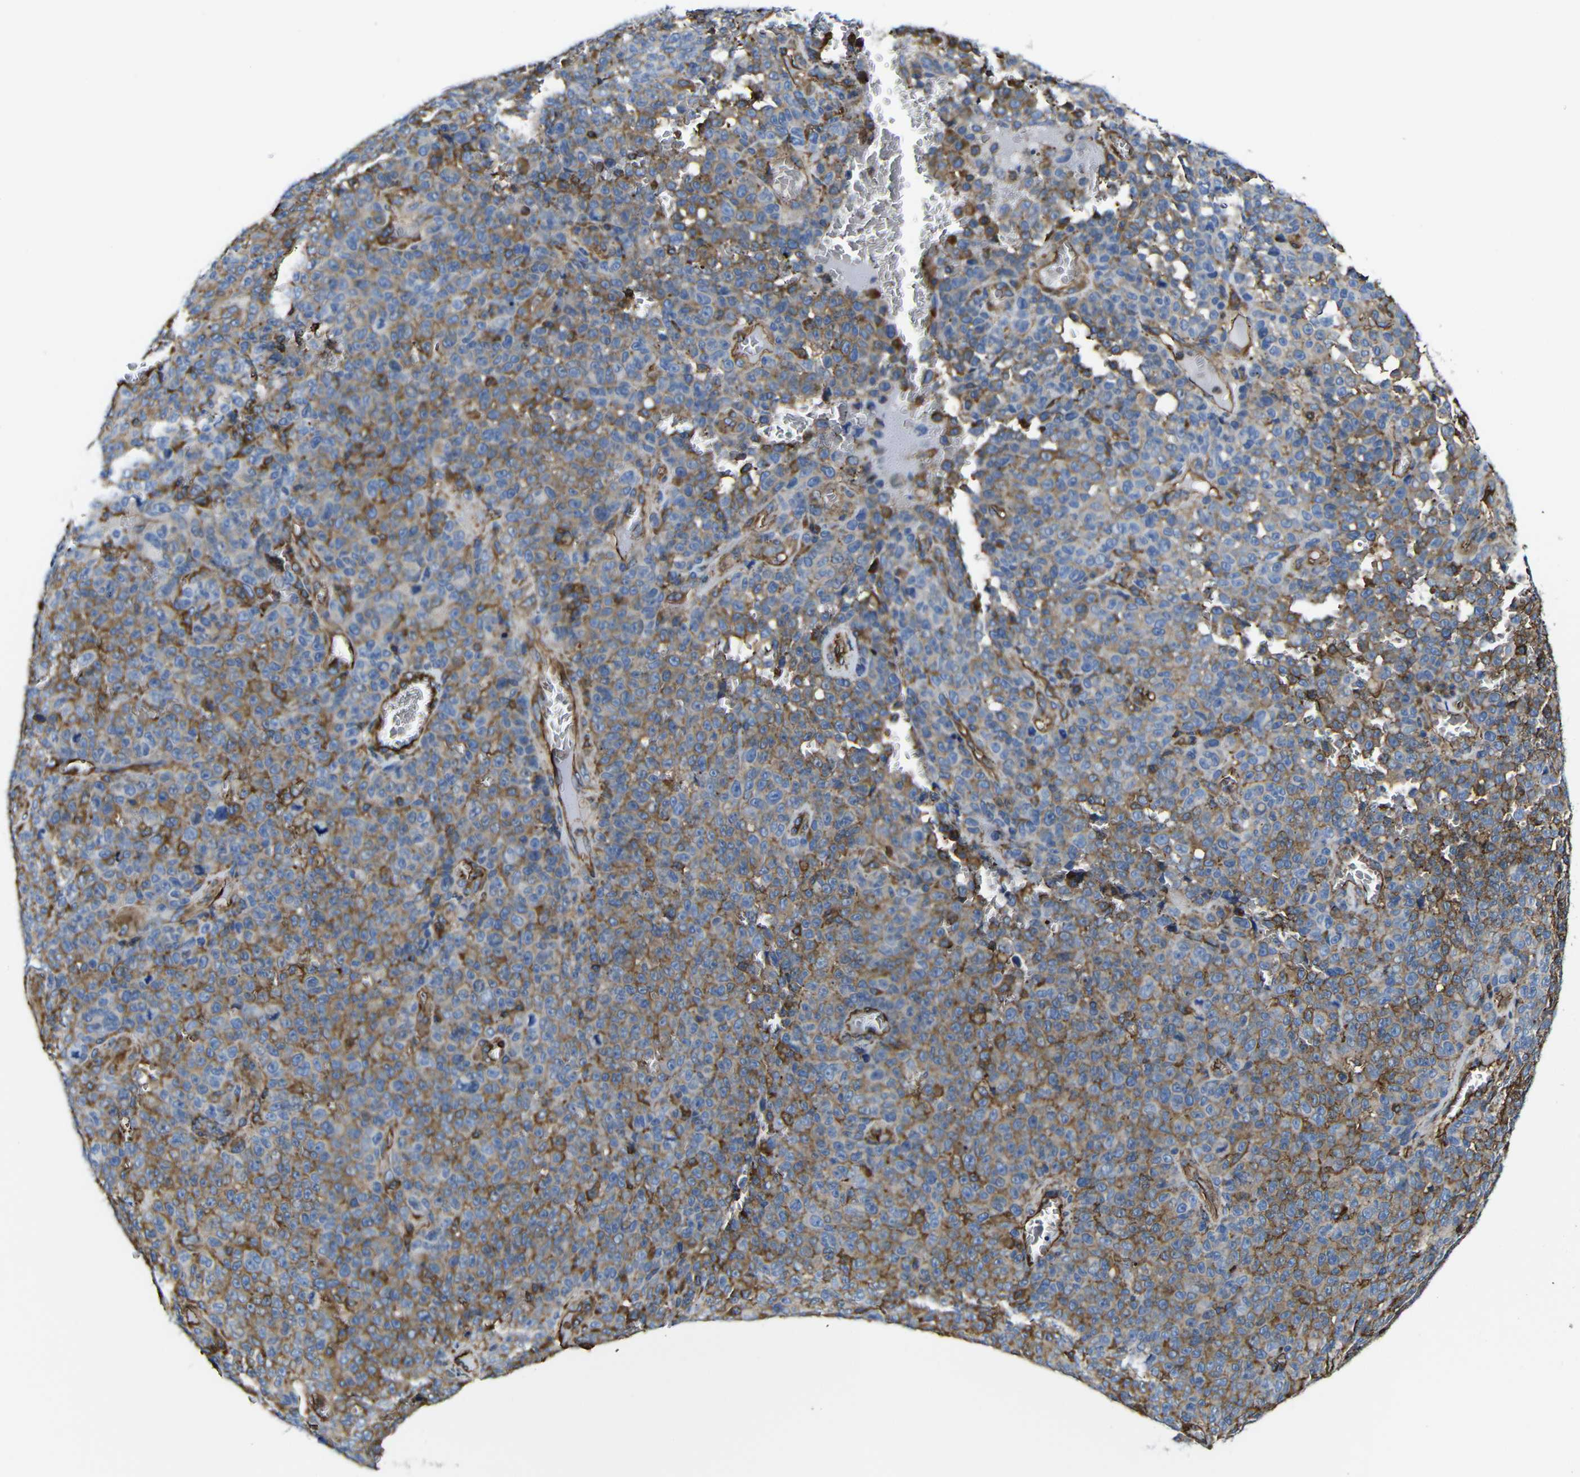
{"staining": {"intensity": "moderate", "quantity": "25%-75%", "location": "cytoplasmic/membranous"}, "tissue": "melanoma", "cell_type": "Tumor cells", "image_type": "cancer", "snomed": [{"axis": "morphology", "description": "Malignant melanoma, NOS"}, {"axis": "topography", "description": "Skin"}], "caption": "Immunohistochemical staining of malignant melanoma reveals moderate cytoplasmic/membranous protein positivity in approximately 25%-75% of tumor cells.", "gene": "MSN", "patient": {"sex": "female", "age": 82}}